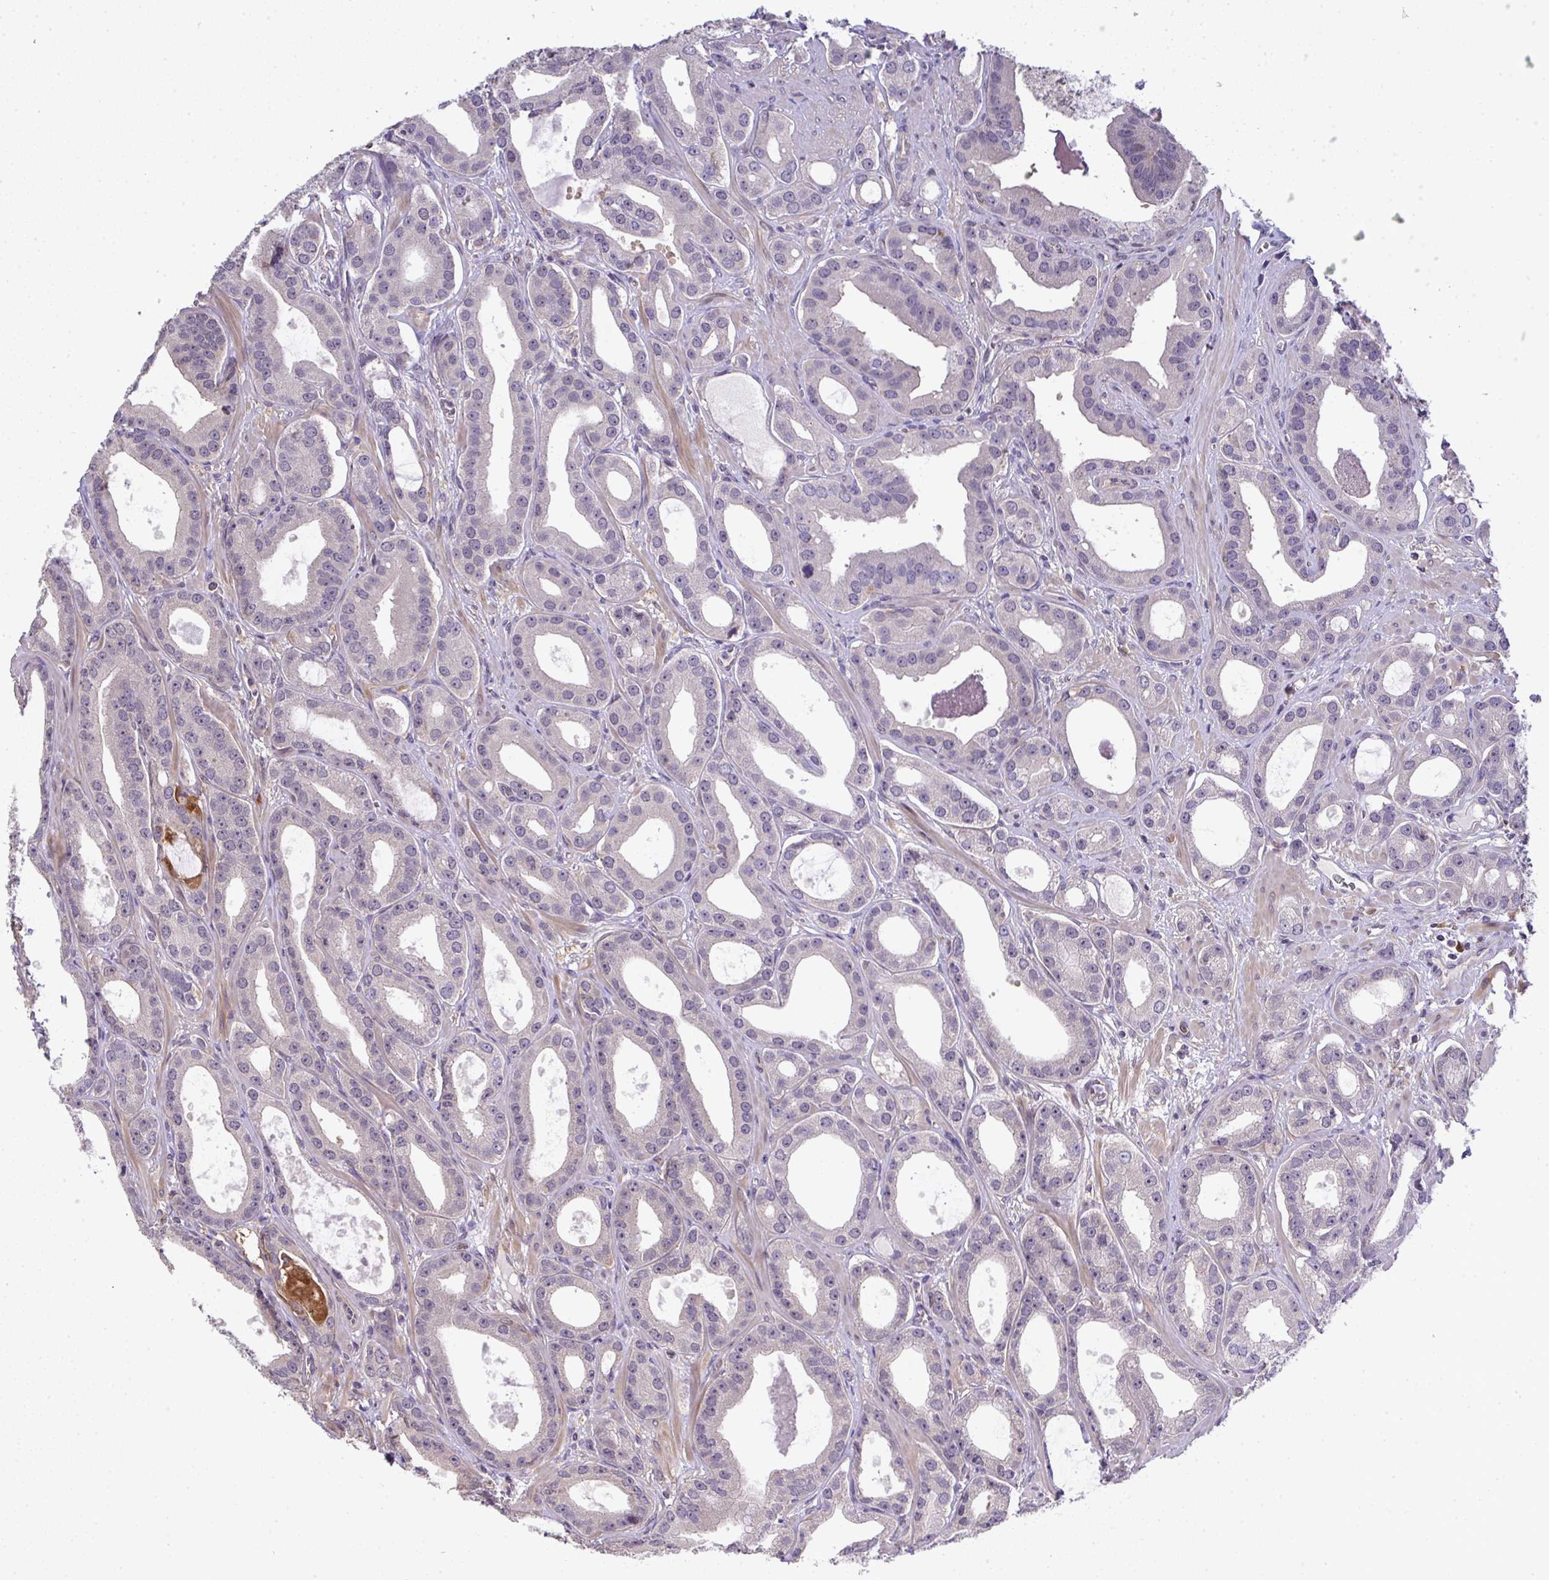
{"staining": {"intensity": "weak", "quantity": "25%-75%", "location": "cytoplasmic/membranous"}, "tissue": "prostate cancer", "cell_type": "Tumor cells", "image_type": "cancer", "snomed": [{"axis": "morphology", "description": "Adenocarcinoma, High grade"}, {"axis": "topography", "description": "Prostate"}], "caption": "Prostate high-grade adenocarcinoma stained with a protein marker shows weak staining in tumor cells.", "gene": "EEF1AKMT1", "patient": {"sex": "male", "age": 65}}